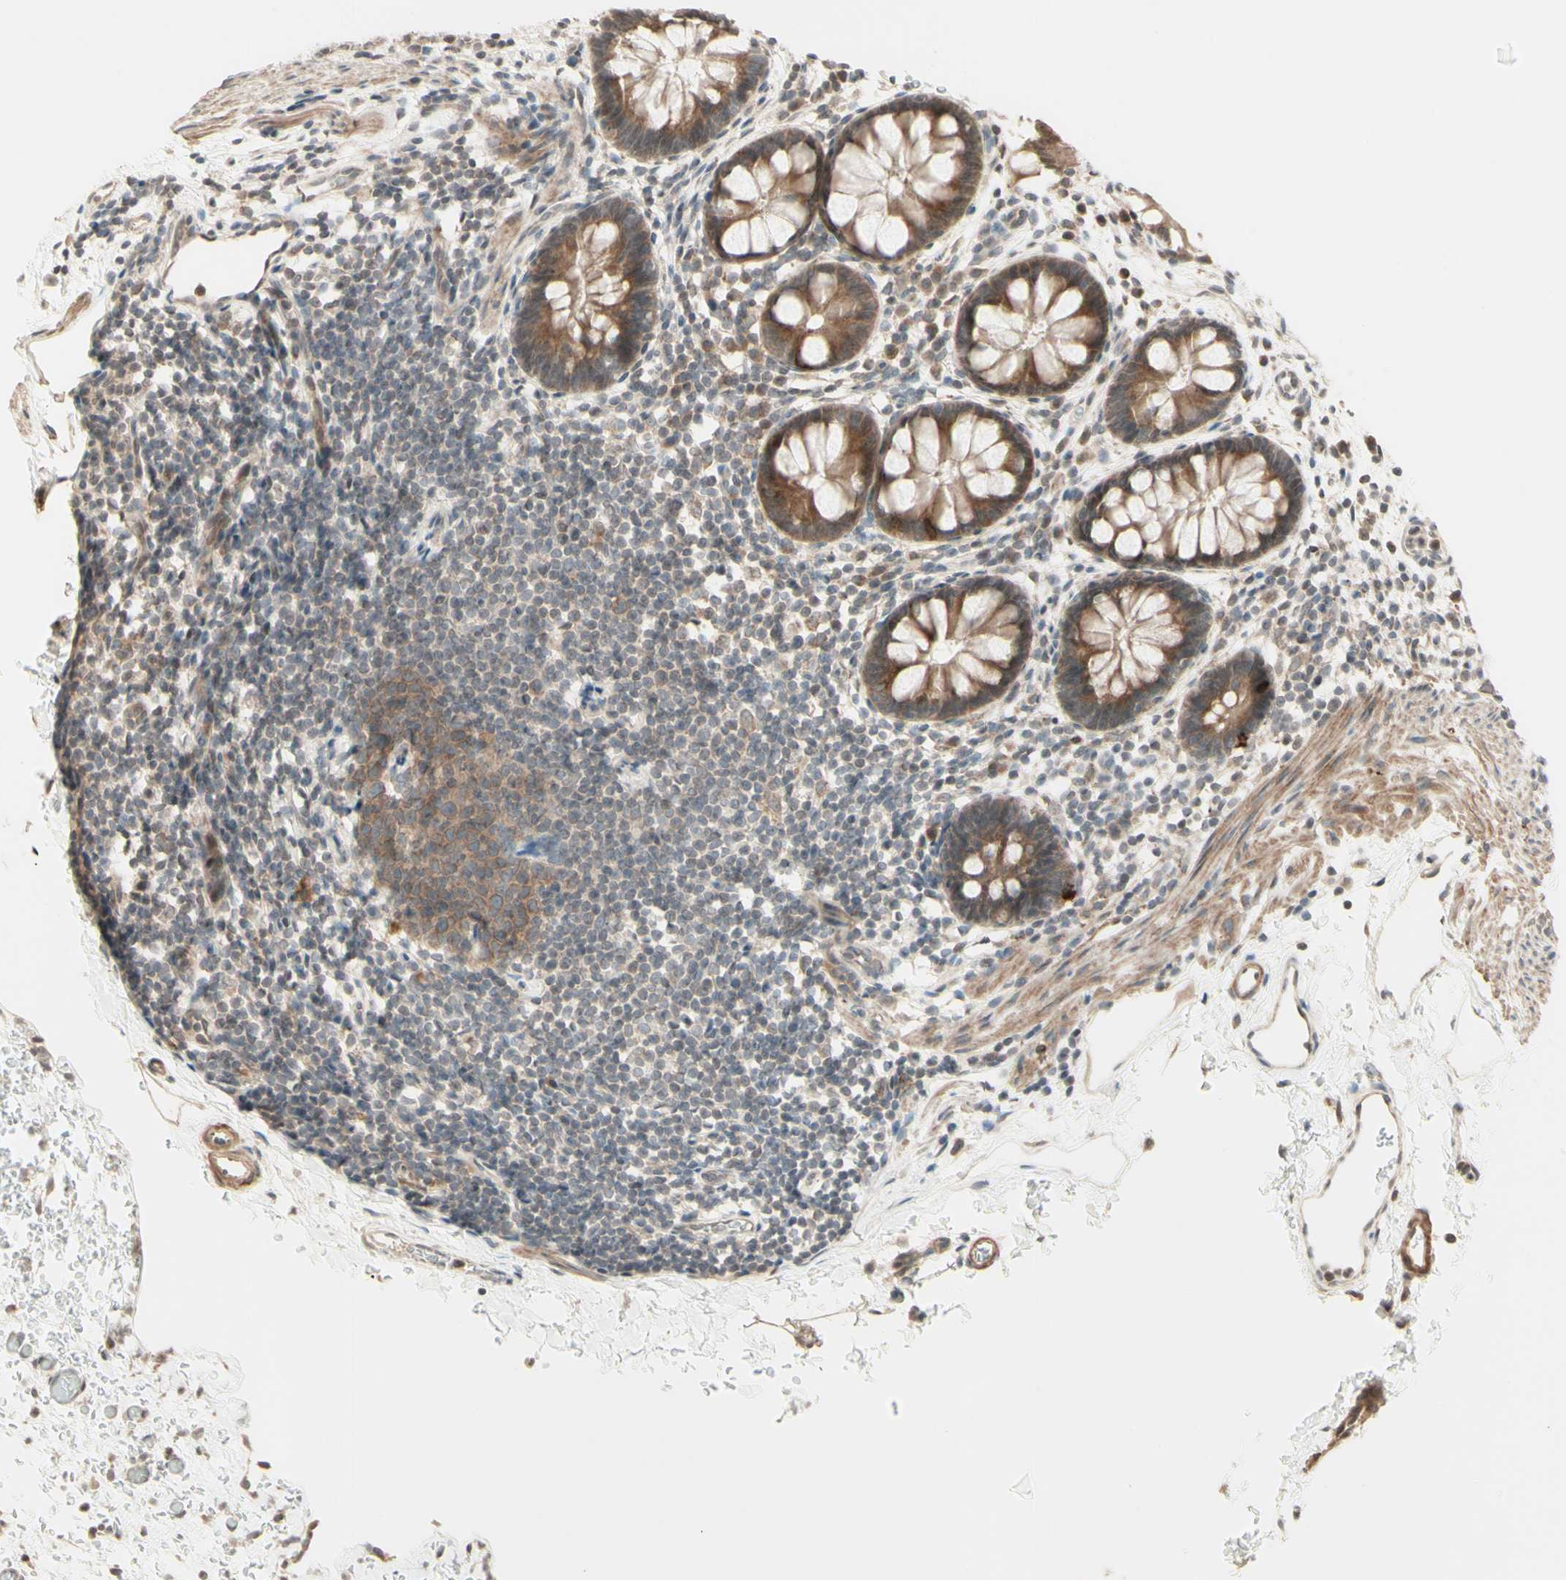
{"staining": {"intensity": "weak", "quantity": ">75%", "location": "cytoplasmic/membranous"}, "tissue": "rectum", "cell_type": "Glandular cells", "image_type": "normal", "snomed": [{"axis": "morphology", "description": "Normal tissue, NOS"}, {"axis": "topography", "description": "Rectum"}], "caption": "Protein expression analysis of unremarkable rectum demonstrates weak cytoplasmic/membranous expression in about >75% of glandular cells. The protein of interest is shown in brown color, while the nuclei are stained blue.", "gene": "ZW10", "patient": {"sex": "female", "age": 24}}